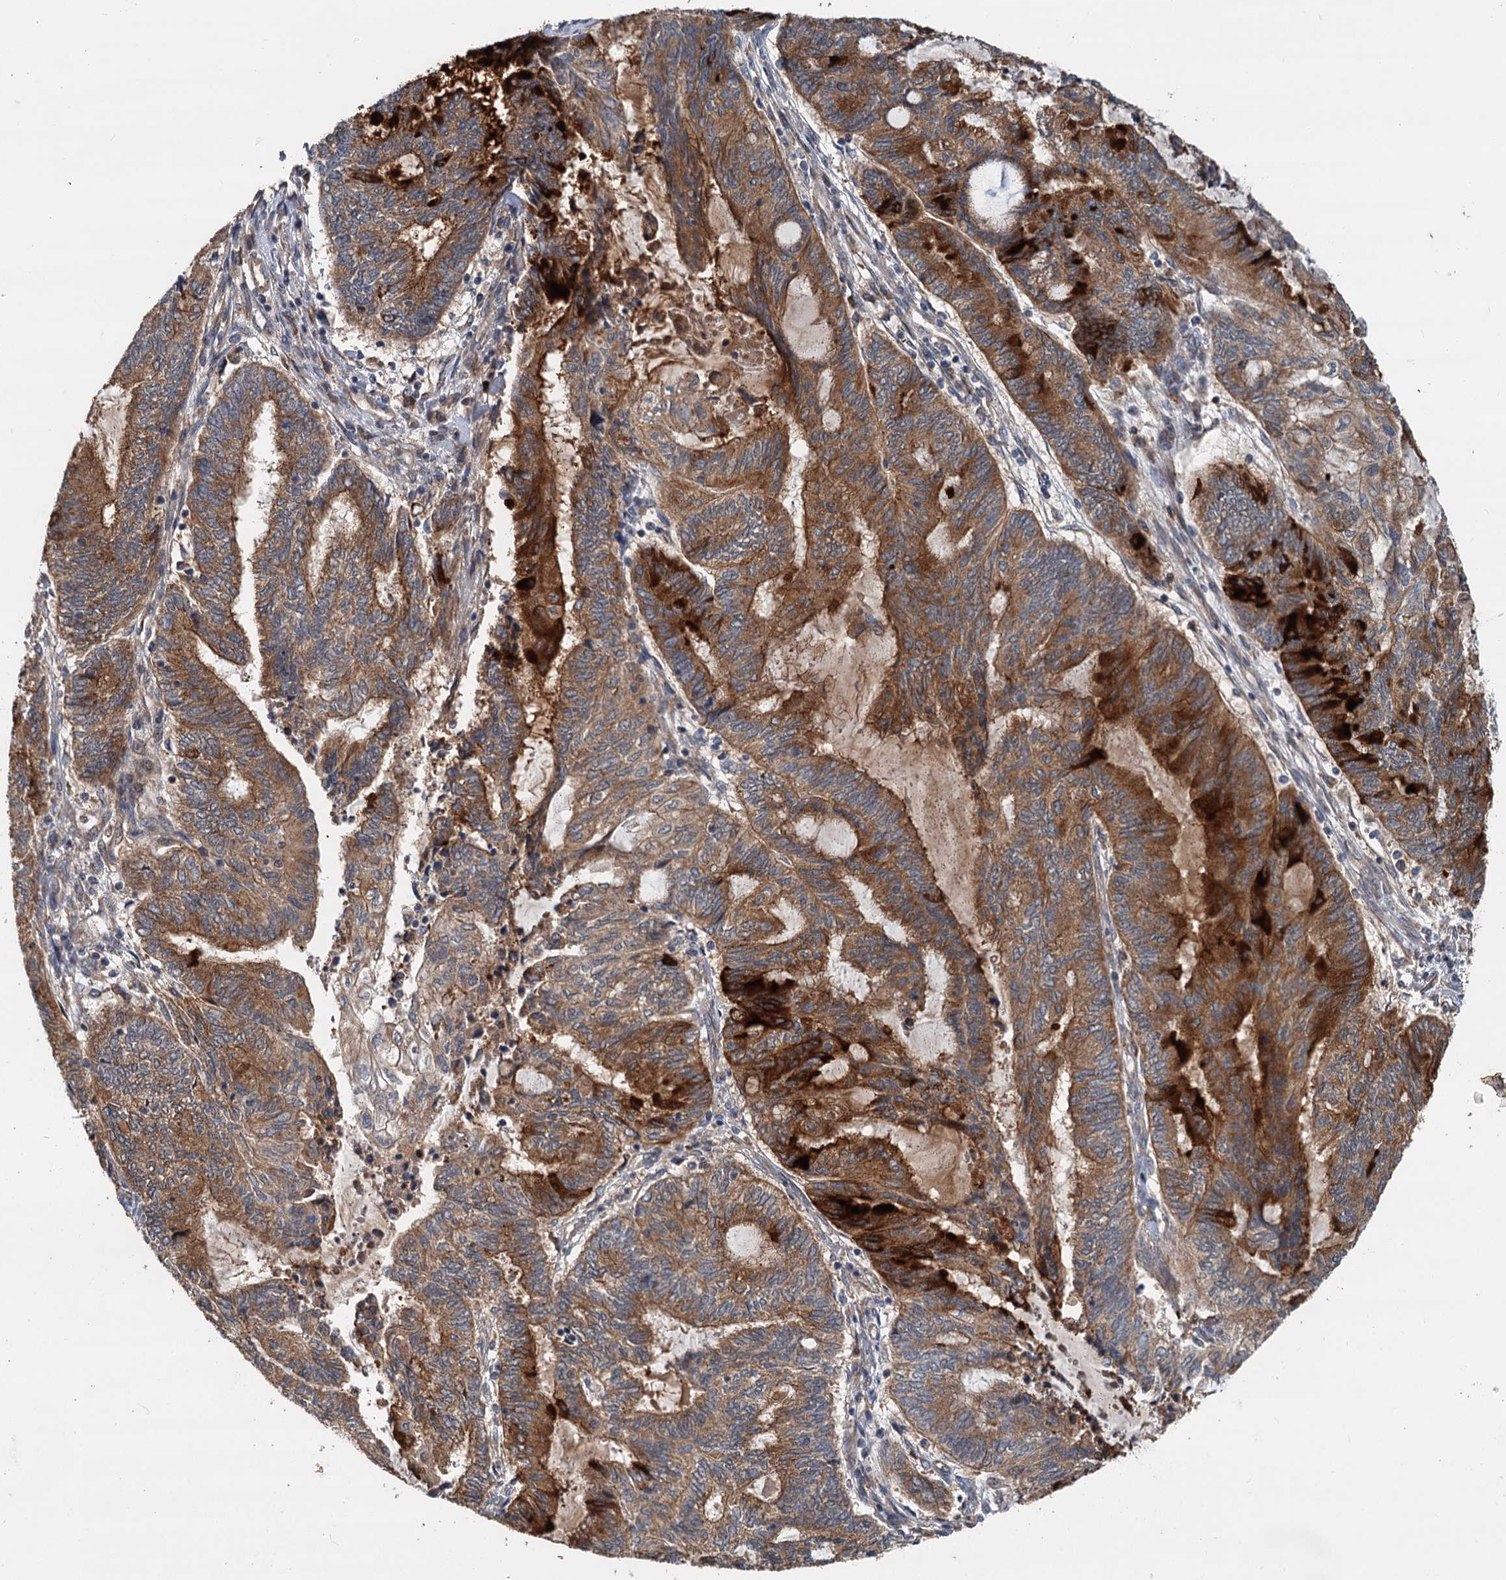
{"staining": {"intensity": "strong", "quantity": ">75%", "location": "cytoplasmic/membranous"}, "tissue": "endometrial cancer", "cell_type": "Tumor cells", "image_type": "cancer", "snomed": [{"axis": "morphology", "description": "Adenocarcinoma, NOS"}, {"axis": "topography", "description": "Uterus"}, {"axis": "topography", "description": "Endometrium"}], "caption": "Protein positivity by immunohistochemistry (IHC) displays strong cytoplasmic/membranous staining in about >75% of tumor cells in endometrial cancer. Nuclei are stained in blue.", "gene": "LRRK2", "patient": {"sex": "female", "age": 70}}